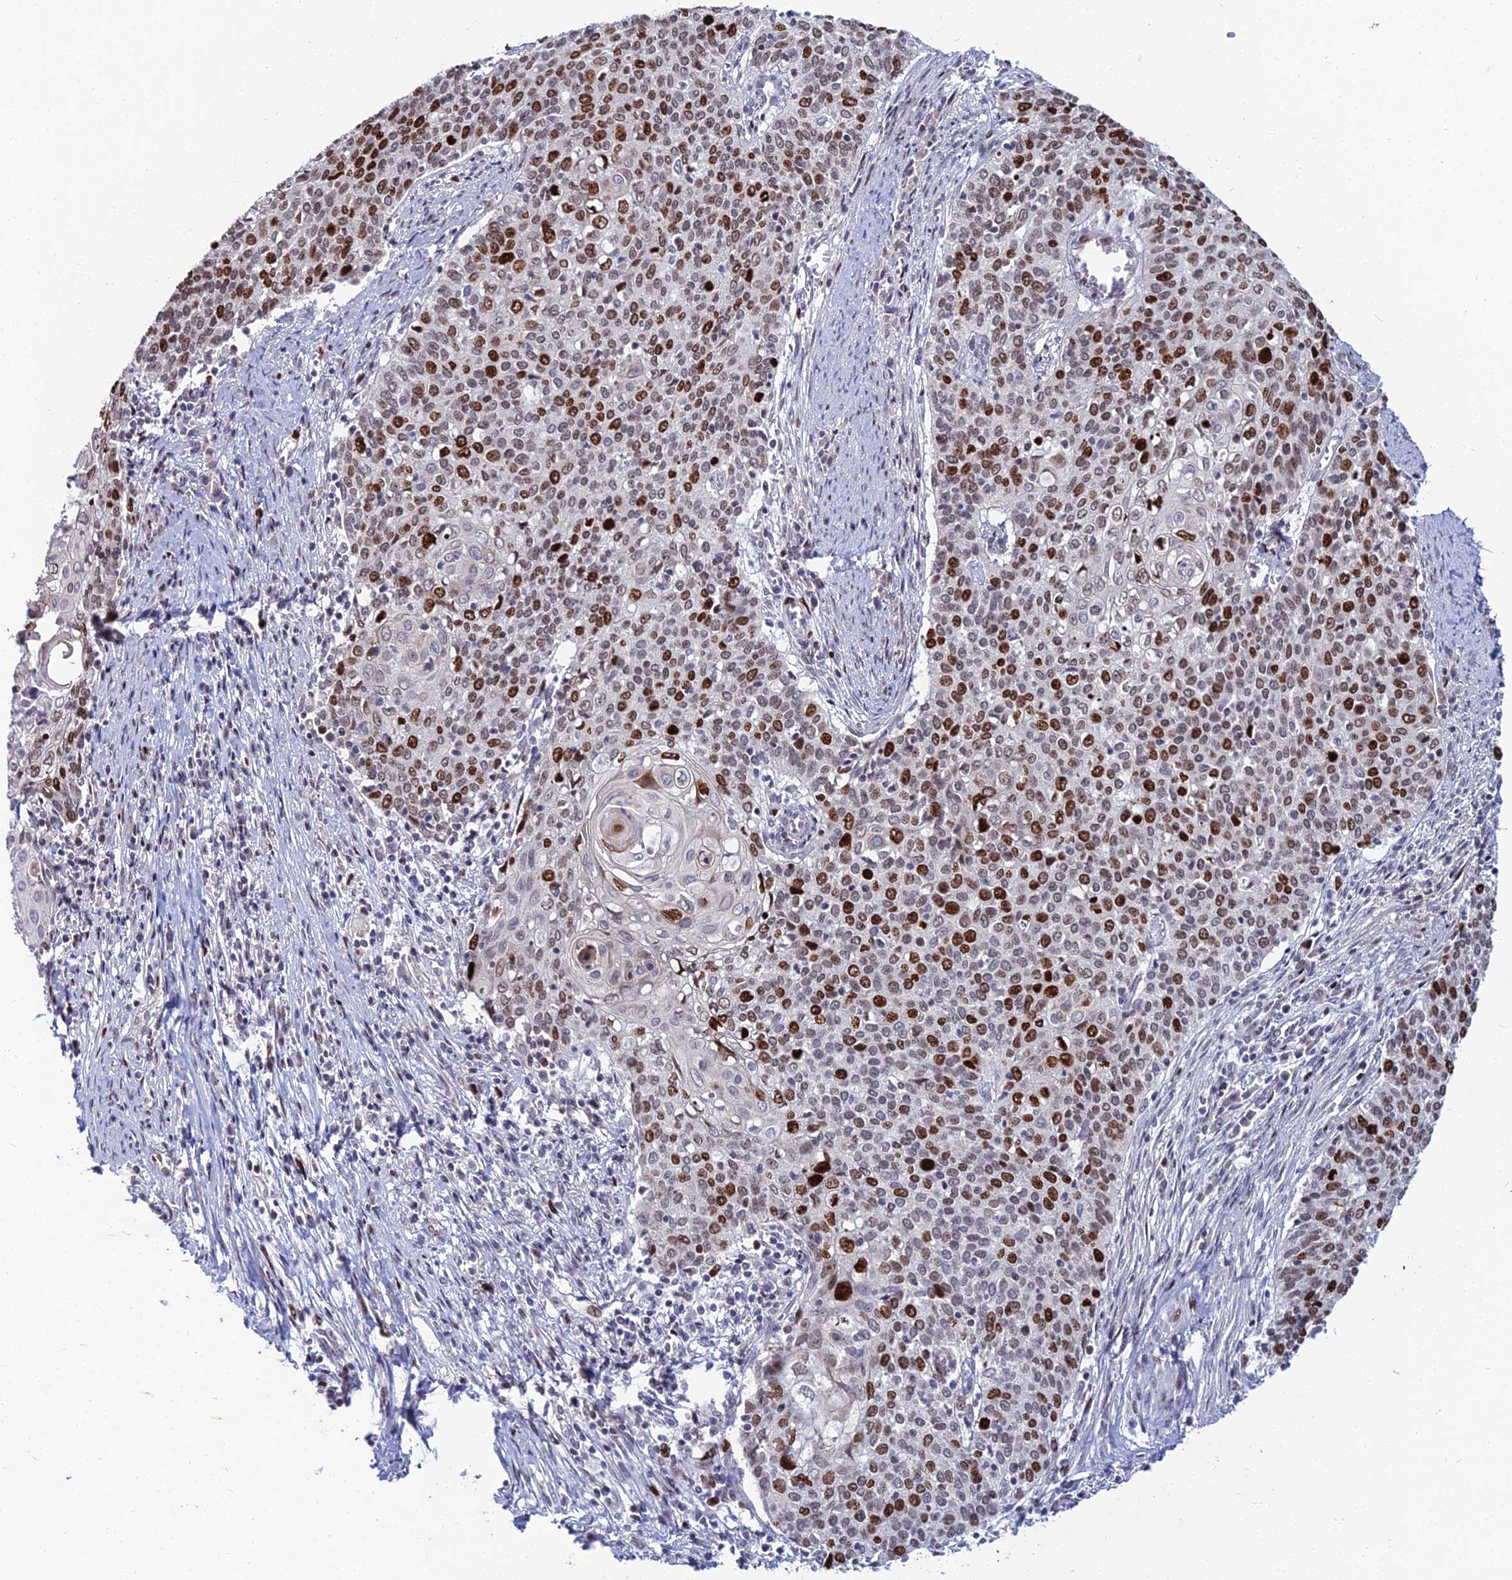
{"staining": {"intensity": "strong", "quantity": "25%-75%", "location": "nuclear"}, "tissue": "cervical cancer", "cell_type": "Tumor cells", "image_type": "cancer", "snomed": [{"axis": "morphology", "description": "Squamous cell carcinoma, NOS"}, {"axis": "topography", "description": "Cervix"}], "caption": "Cervical cancer stained with a protein marker demonstrates strong staining in tumor cells.", "gene": "TAF9B", "patient": {"sex": "female", "age": 39}}